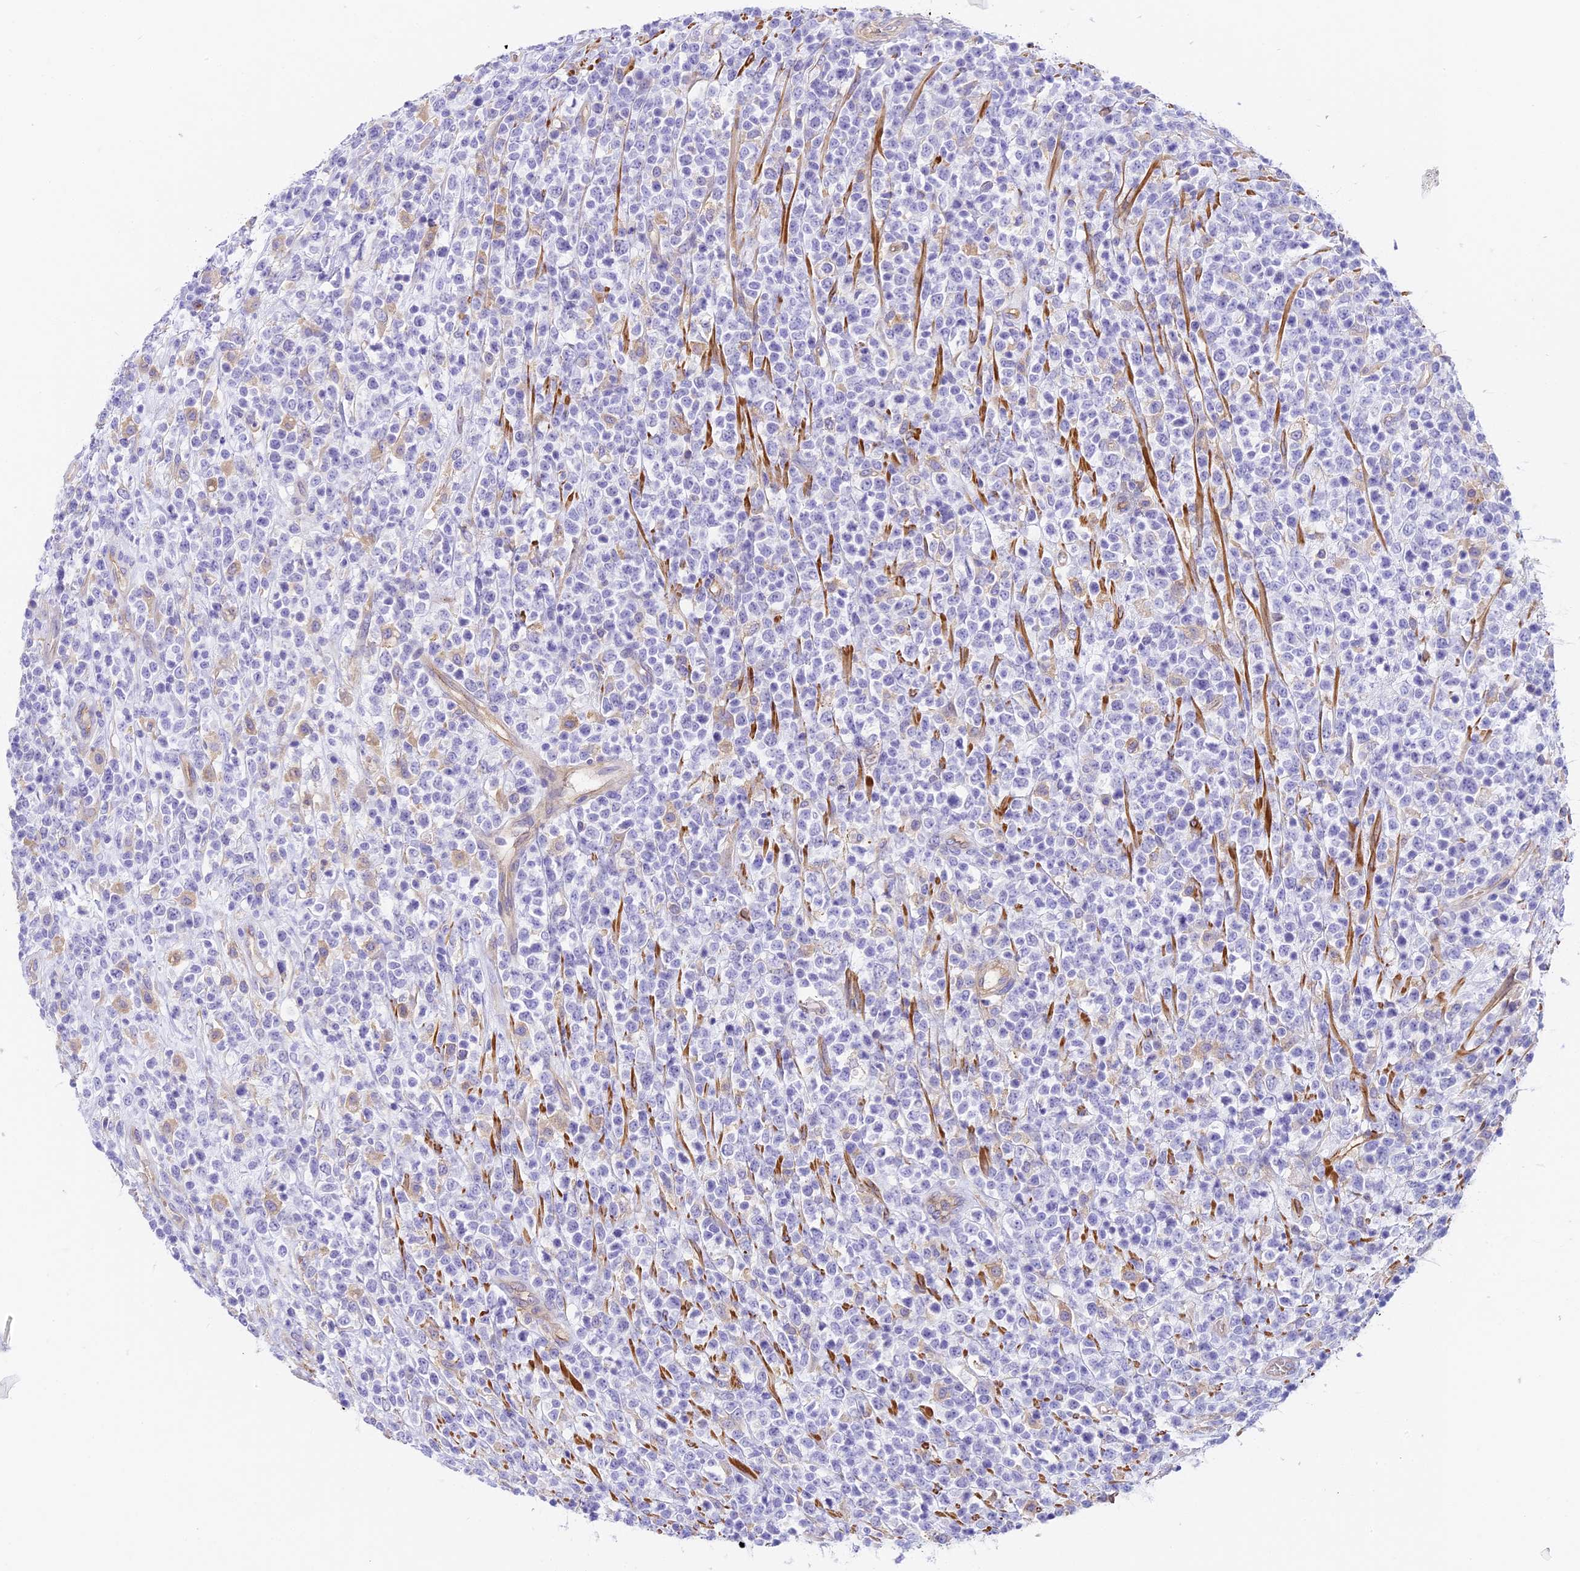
{"staining": {"intensity": "negative", "quantity": "none", "location": "none"}, "tissue": "lymphoma", "cell_type": "Tumor cells", "image_type": "cancer", "snomed": [{"axis": "morphology", "description": "Malignant lymphoma, non-Hodgkin's type, High grade"}, {"axis": "topography", "description": "Colon"}], "caption": "Immunohistochemical staining of malignant lymphoma, non-Hodgkin's type (high-grade) exhibits no significant expression in tumor cells.", "gene": "HOMER3", "patient": {"sex": "female", "age": 53}}